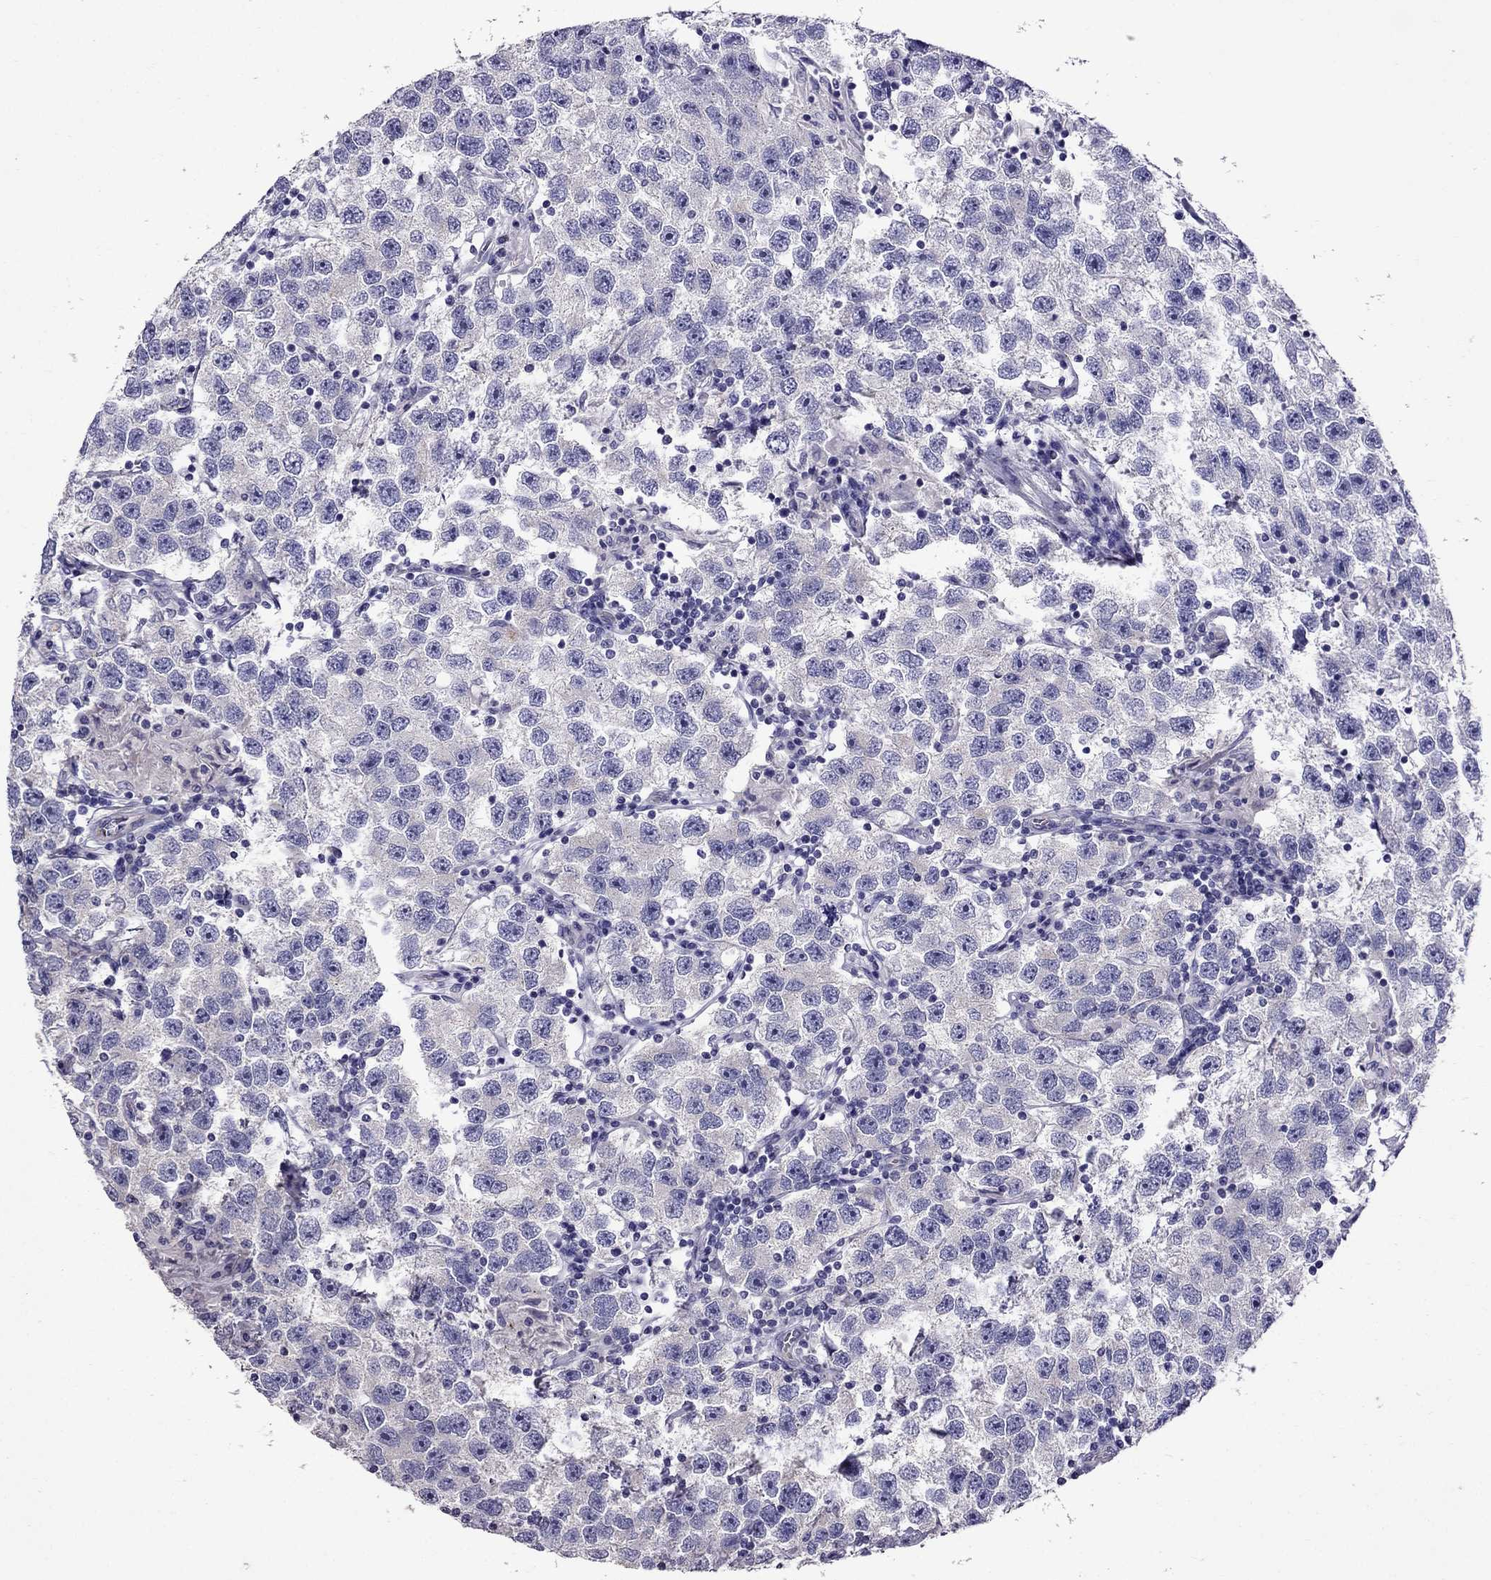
{"staining": {"intensity": "negative", "quantity": "none", "location": "none"}, "tissue": "testis cancer", "cell_type": "Tumor cells", "image_type": "cancer", "snomed": [{"axis": "morphology", "description": "Seminoma, NOS"}, {"axis": "topography", "description": "Testis"}], "caption": "A high-resolution histopathology image shows immunohistochemistry staining of seminoma (testis), which demonstrates no significant staining in tumor cells.", "gene": "OXCT2", "patient": {"sex": "male", "age": 26}}